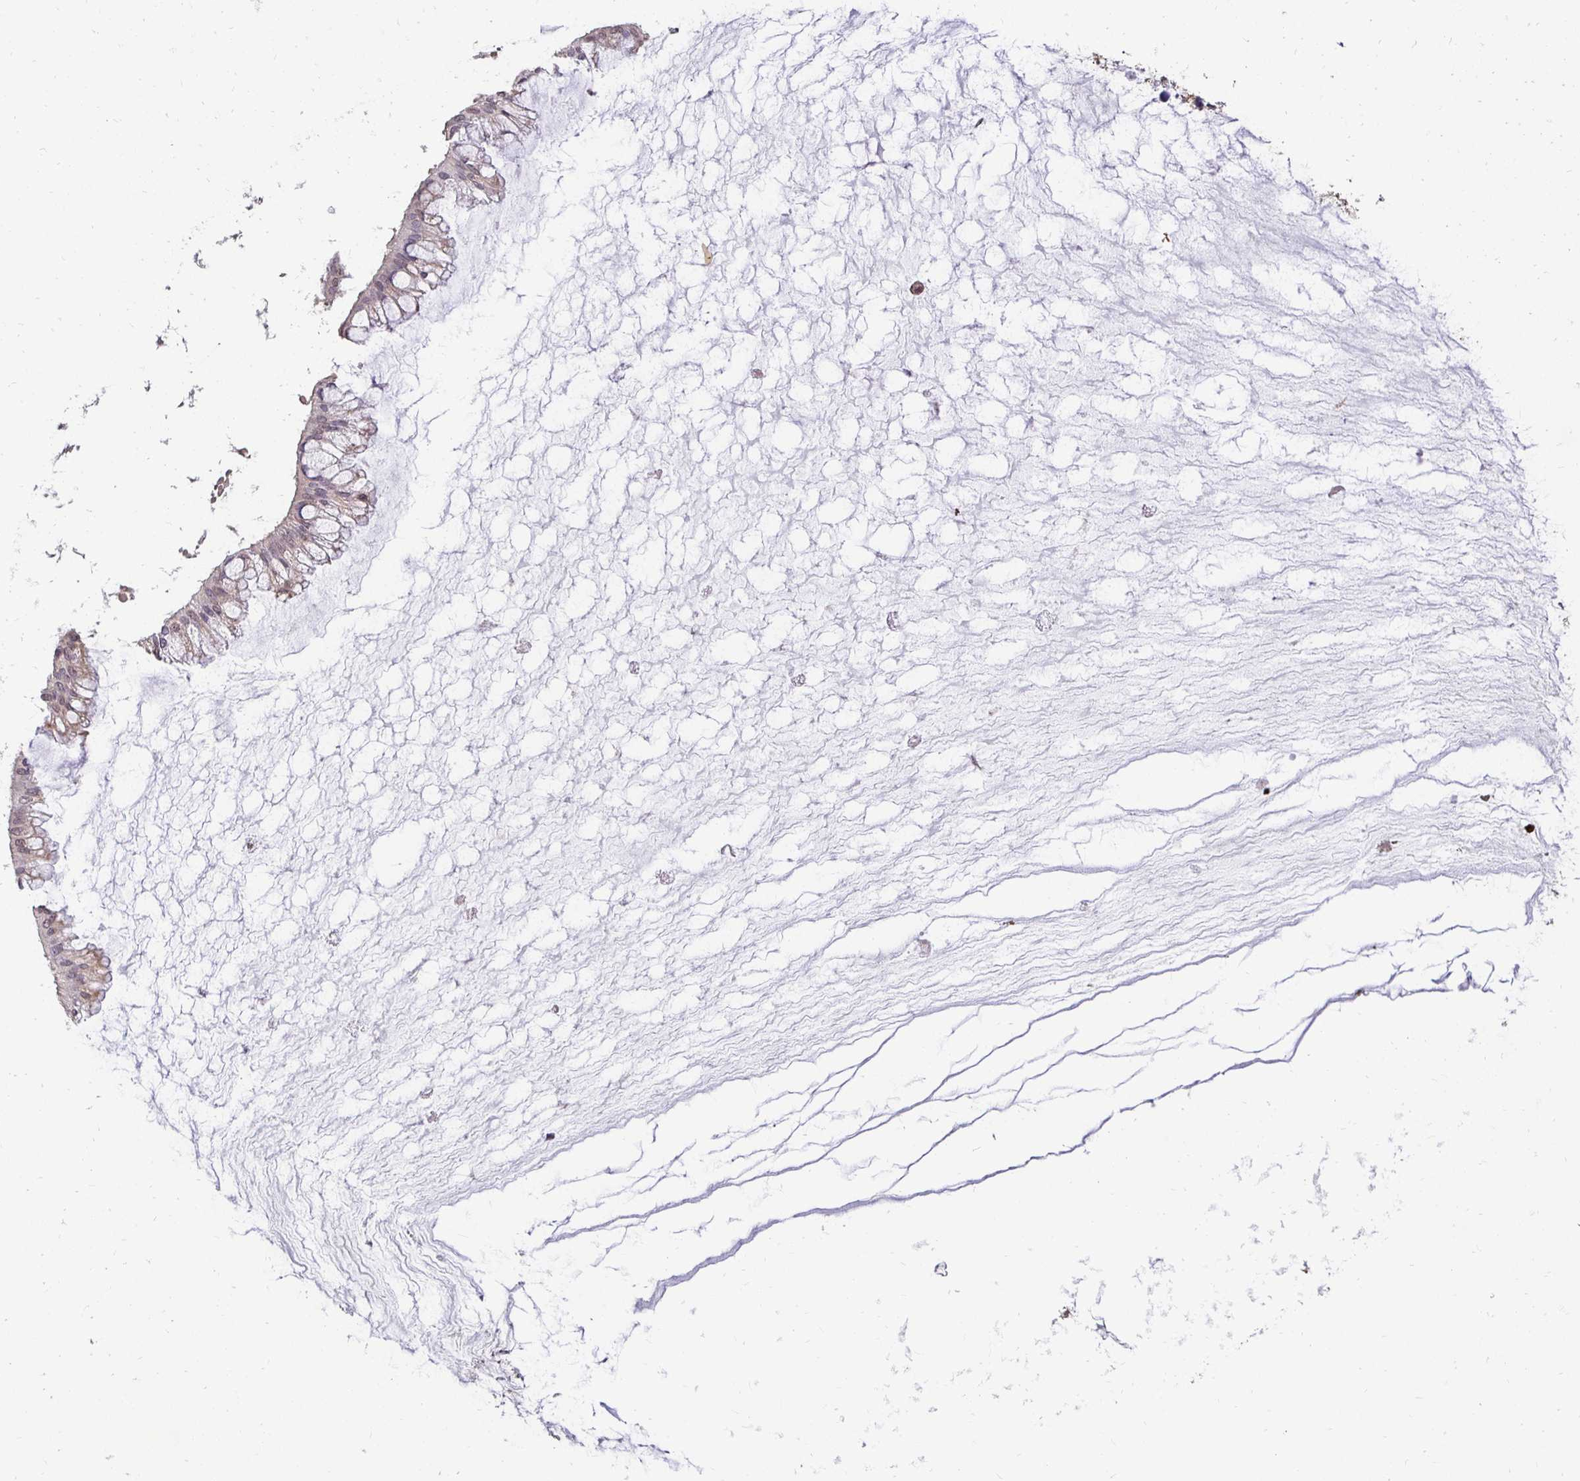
{"staining": {"intensity": "weak", "quantity": "<25%", "location": "cytoplasmic/membranous"}, "tissue": "ovarian cancer", "cell_type": "Tumor cells", "image_type": "cancer", "snomed": [{"axis": "morphology", "description": "Cystadenocarcinoma, mucinous, NOS"}, {"axis": "topography", "description": "Ovary"}], "caption": "The histopathology image reveals no staining of tumor cells in ovarian cancer.", "gene": "RHEBL1", "patient": {"sex": "female", "age": 73}}